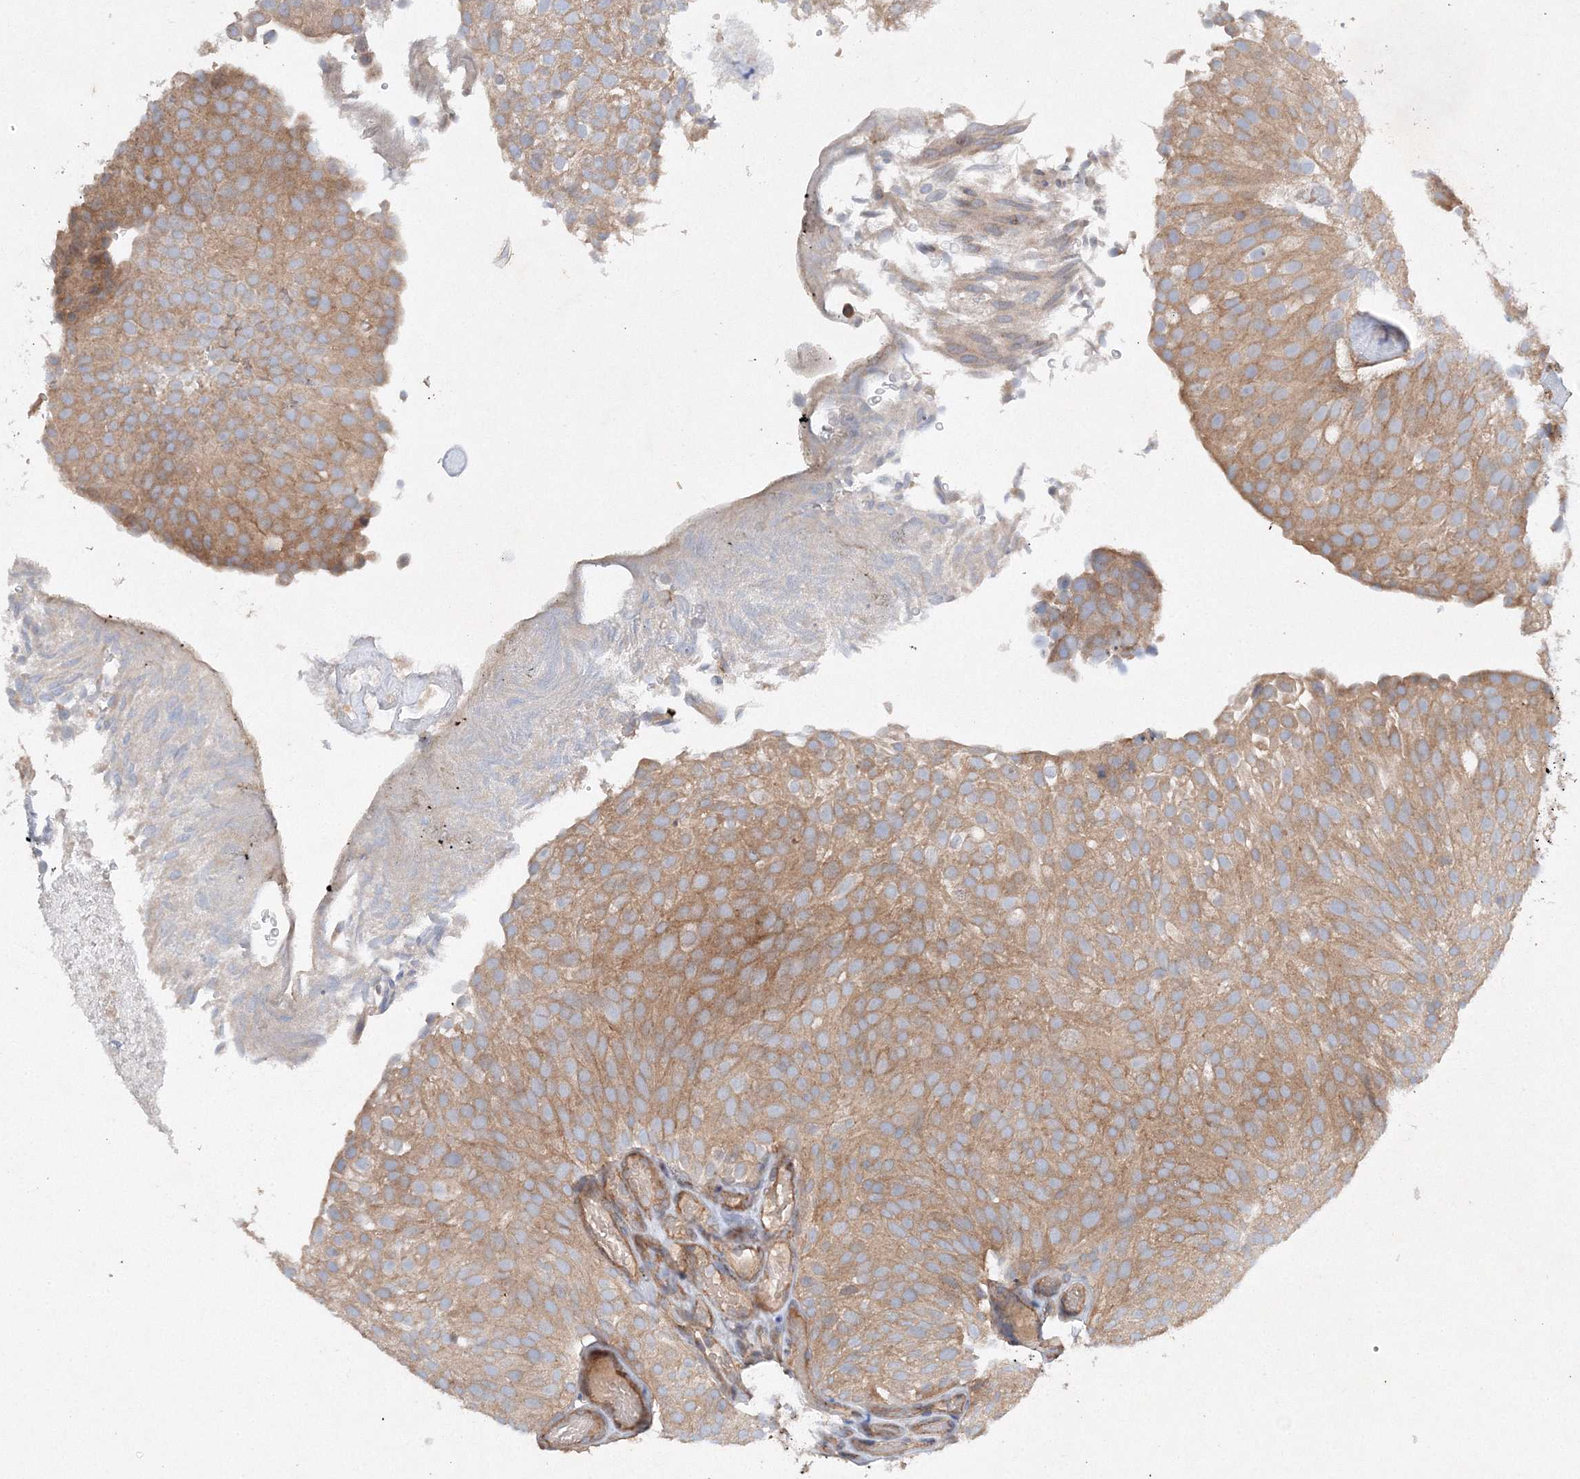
{"staining": {"intensity": "weak", "quantity": ">75%", "location": "cytoplasmic/membranous"}, "tissue": "urothelial cancer", "cell_type": "Tumor cells", "image_type": "cancer", "snomed": [{"axis": "morphology", "description": "Urothelial carcinoma, Low grade"}, {"axis": "topography", "description": "Urinary bladder"}], "caption": "Urothelial cancer tissue shows weak cytoplasmic/membranous expression in about >75% of tumor cells, visualized by immunohistochemistry.", "gene": "SLC36A1", "patient": {"sex": "male", "age": 78}}